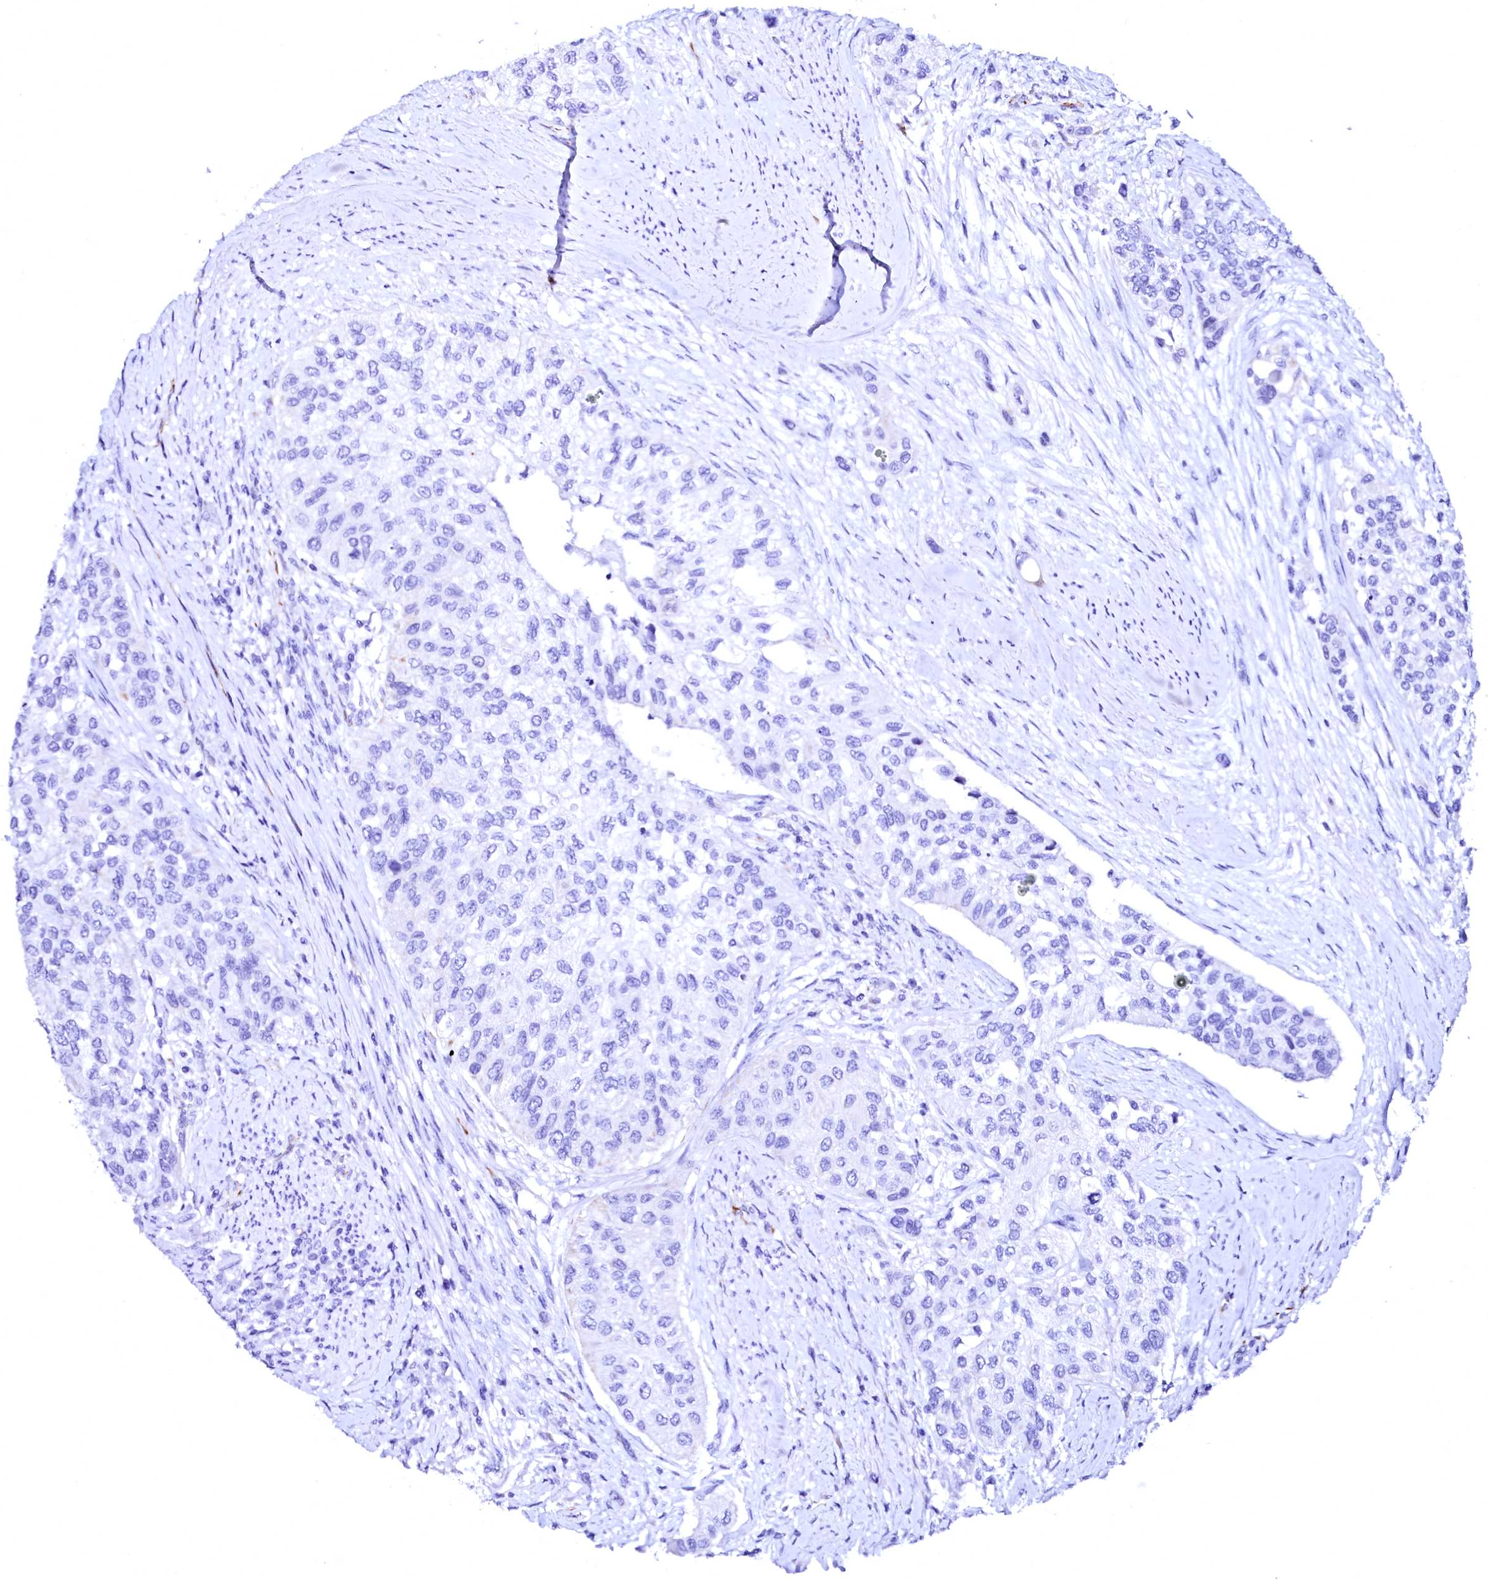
{"staining": {"intensity": "negative", "quantity": "none", "location": "none"}, "tissue": "urothelial cancer", "cell_type": "Tumor cells", "image_type": "cancer", "snomed": [{"axis": "morphology", "description": "Normal tissue, NOS"}, {"axis": "morphology", "description": "Urothelial carcinoma, High grade"}, {"axis": "topography", "description": "Vascular tissue"}, {"axis": "topography", "description": "Urinary bladder"}], "caption": "DAB immunohistochemical staining of human high-grade urothelial carcinoma reveals no significant positivity in tumor cells.", "gene": "SFR1", "patient": {"sex": "female", "age": 56}}